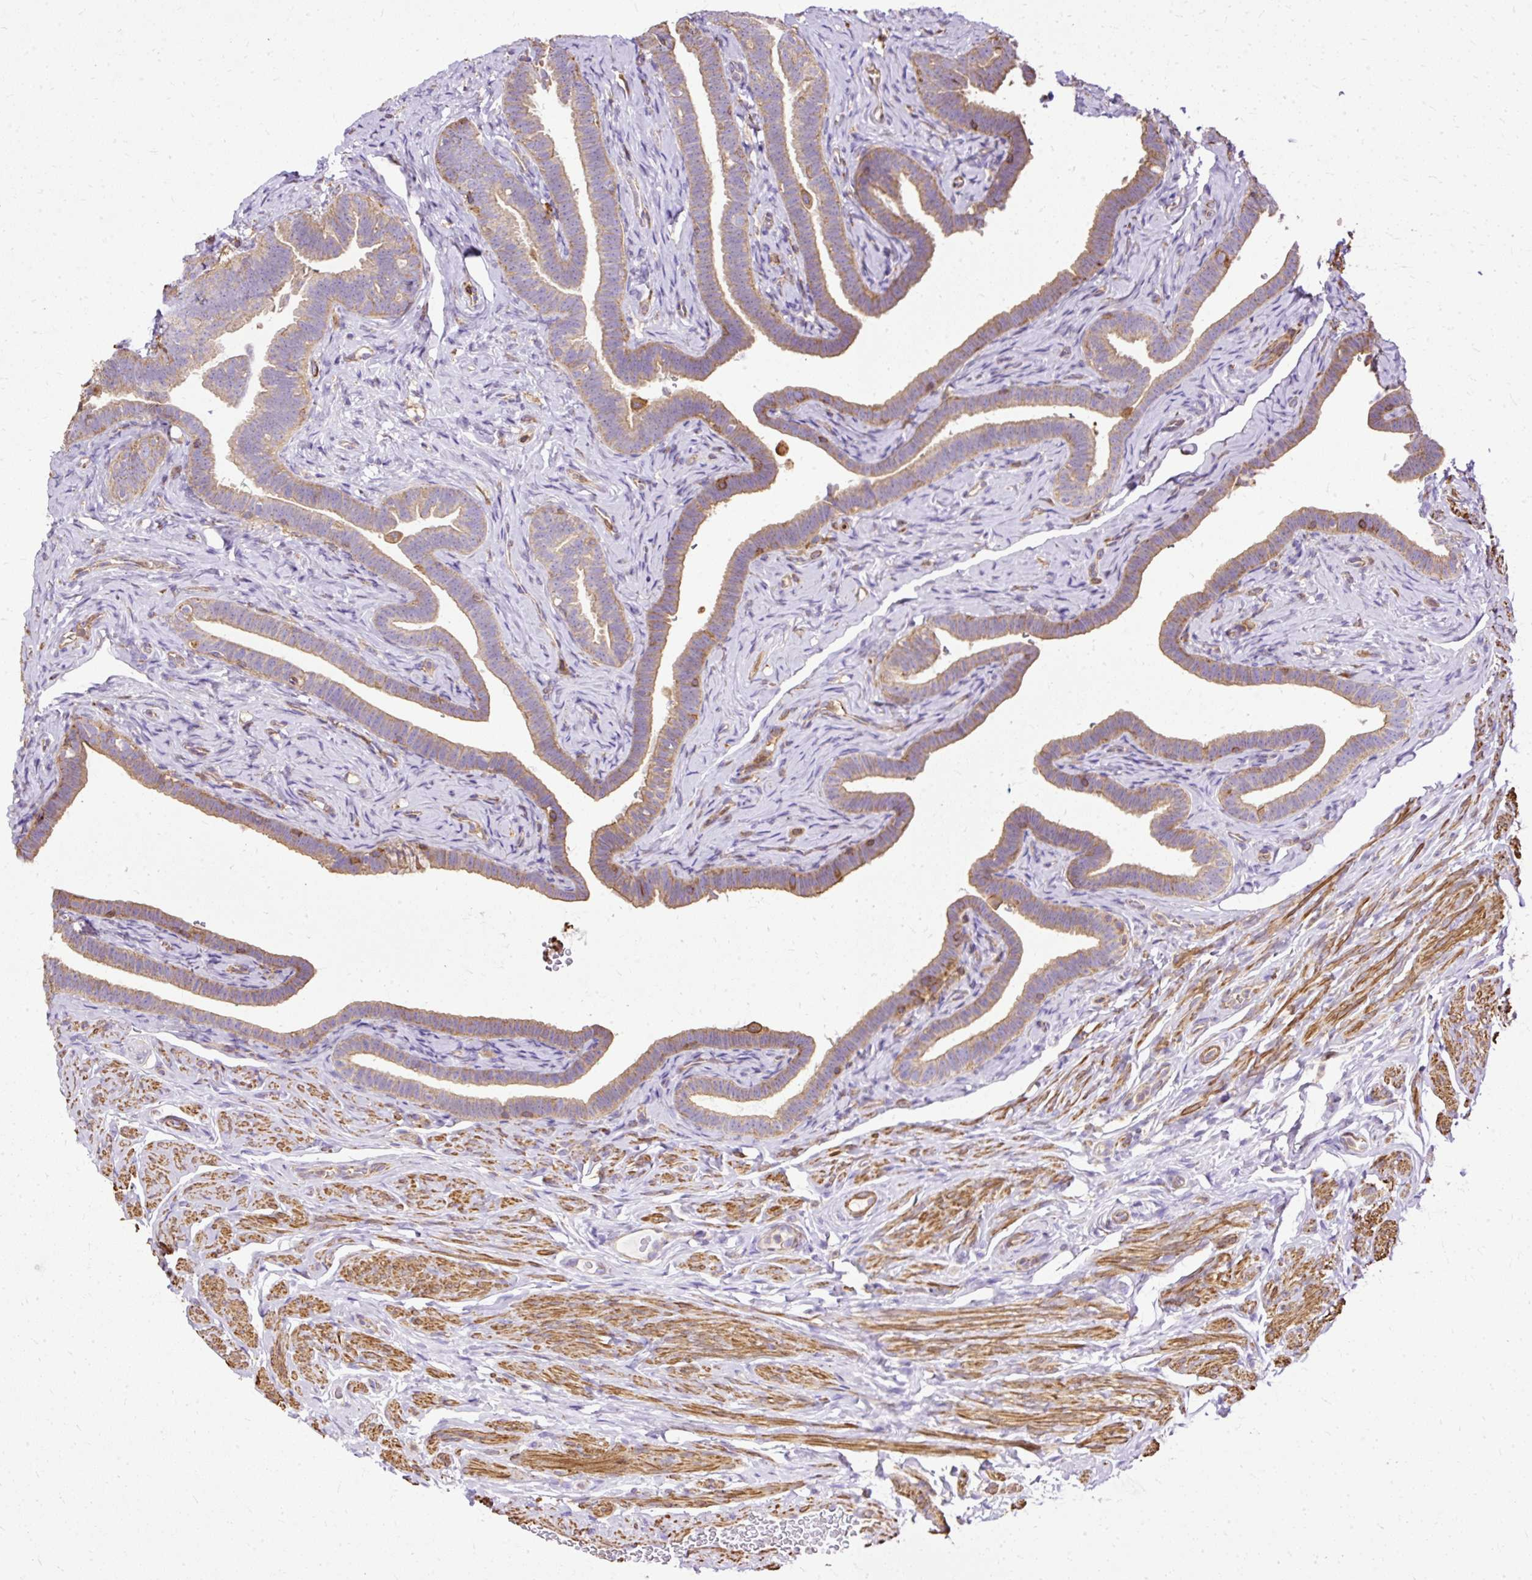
{"staining": {"intensity": "moderate", "quantity": "25%-75%", "location": "cytoplasmic/membranous"}, "tissue": "fallopian tube", "cell_type": "Glandular cells", "image_type": "normal", "snomed": [{"axis": "morphology", "description": "Normal tissue, NOS"}, {"axis": "topography", "description": "Fallopian tube"}], "caption": "Benign fallopian tube demonstrates moderate cytoplasmic/membranous expression in approximately 25%-75% of glandular cells, visualized by immunohistochemistry.", "gene": "KLHL11", "patient": {"sex": "female", "age": 69}}